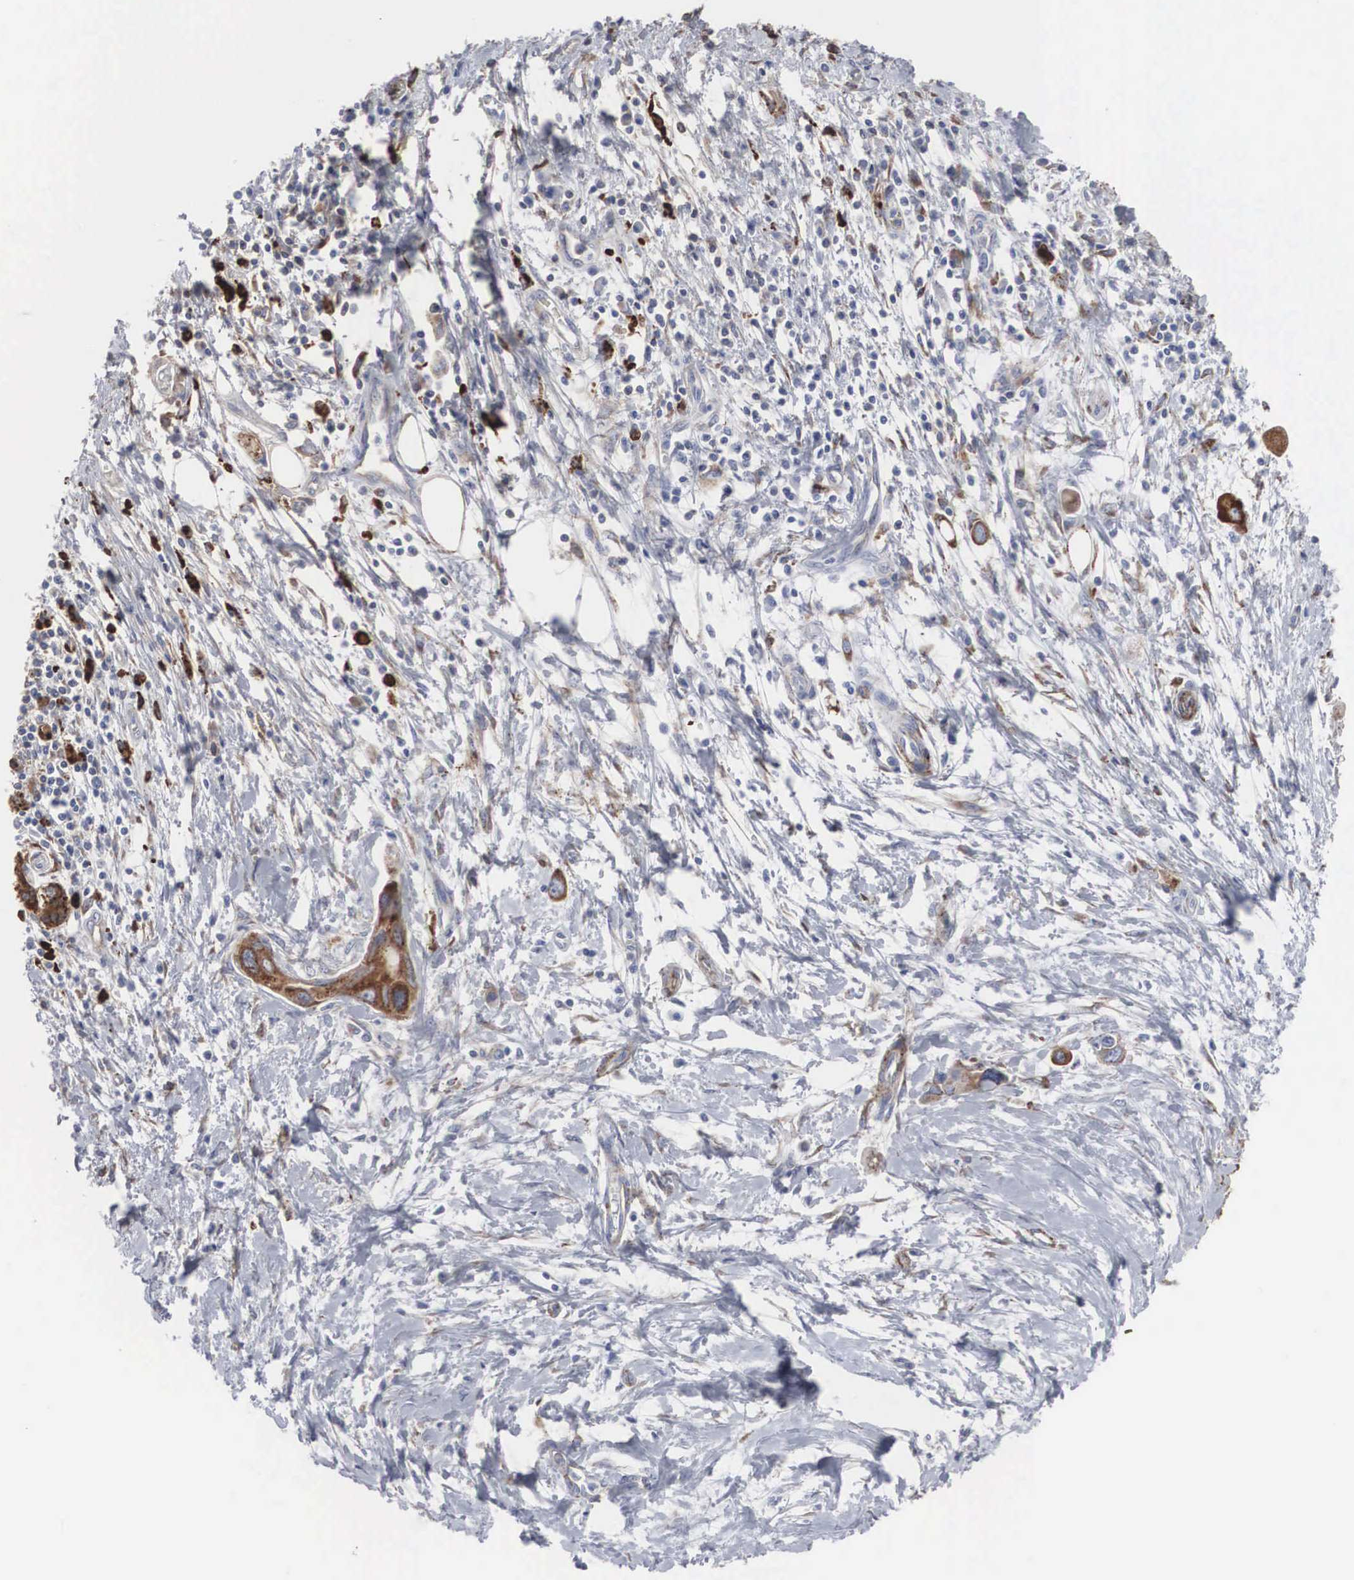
{"staining": {"intensity": "moderate", "quantity": "25%-75%", "location": "cytoplasmic/membranous"}, "tissue": "pancreatic cancer", "cell_type": "Tumor cells", "image_type": "cancer", "snomed": [{"axis": "morphology", "description": "Adenocarcinoma, NOS"}, {"axis": "topography", "description": "Pancreas"}], "caption": "A brown stain labels moderate cytoplasmic/membranous positivity of a protein in human pancreatic cancer tumor cells.", "gene": "LGALS3BP", "patient": {"sex": "female", "age": 70}}